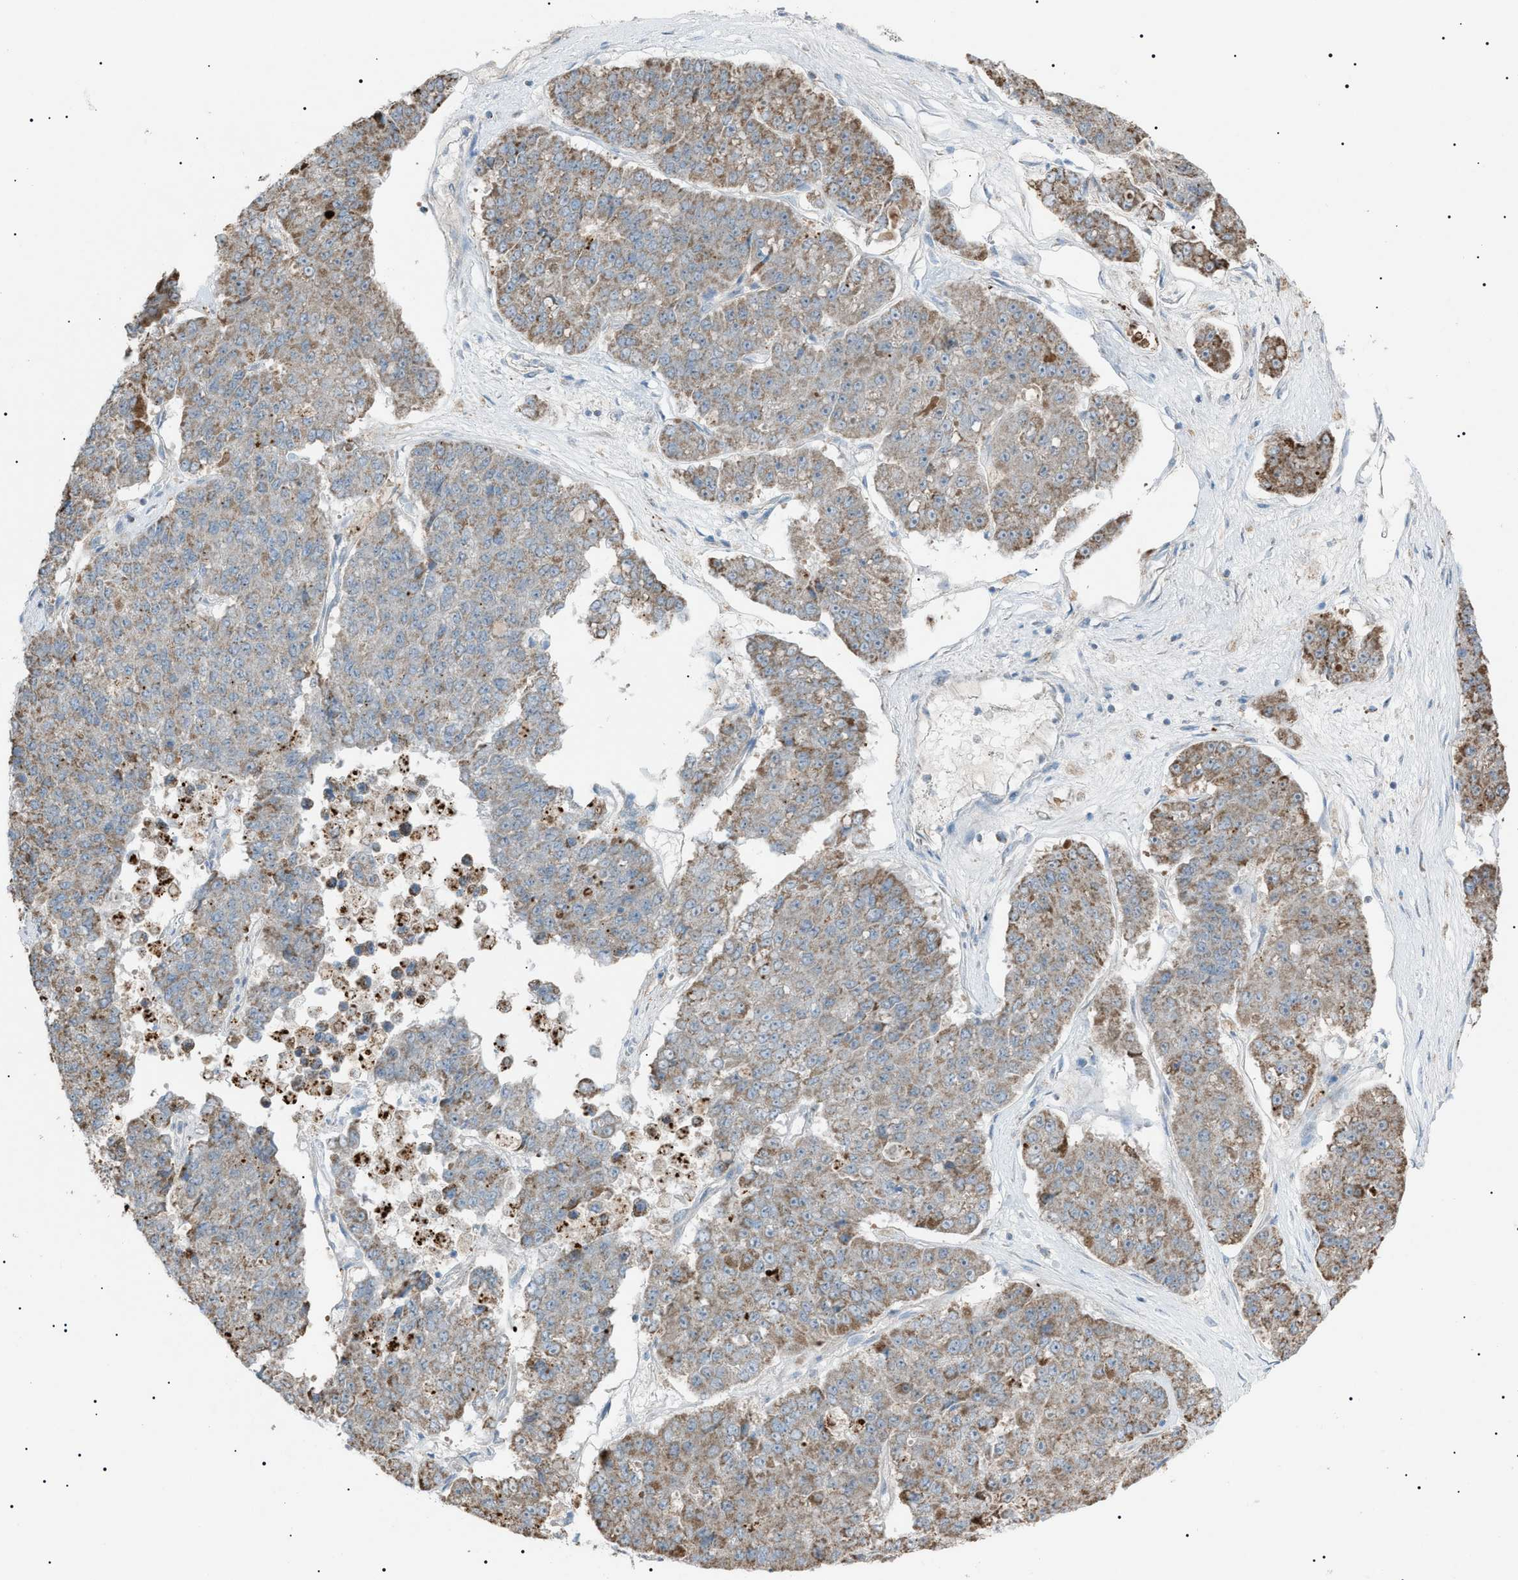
{"staining": {"intensity": "moderate", "quantity": "25%-75%", "location": "cytoplasmic/membranous"}, "tissue": "pancreatic cancer", "cell_type": "Tumor cells", "image_type": "cancer", "snomed": [{"axis": "morphology", "description": "Adenocarcinoma, NOS"}, {"axis": "topography", "description": "Pancreas"}], "caption": "The photomicrograph demonstrates immunohistochemical staining of pancreatic cancer (adenocarcinoma). There is moderate cytoplasmic/membranous positivity is appreciated in approximately 25%-75% of tumor cells. Using DAB (brown) and hematoxylin (blue) stains, captured at high magnification using brightfield microscopy.", "gene": "ZNF516", "patient": {"sex": "male", "age": 50}}